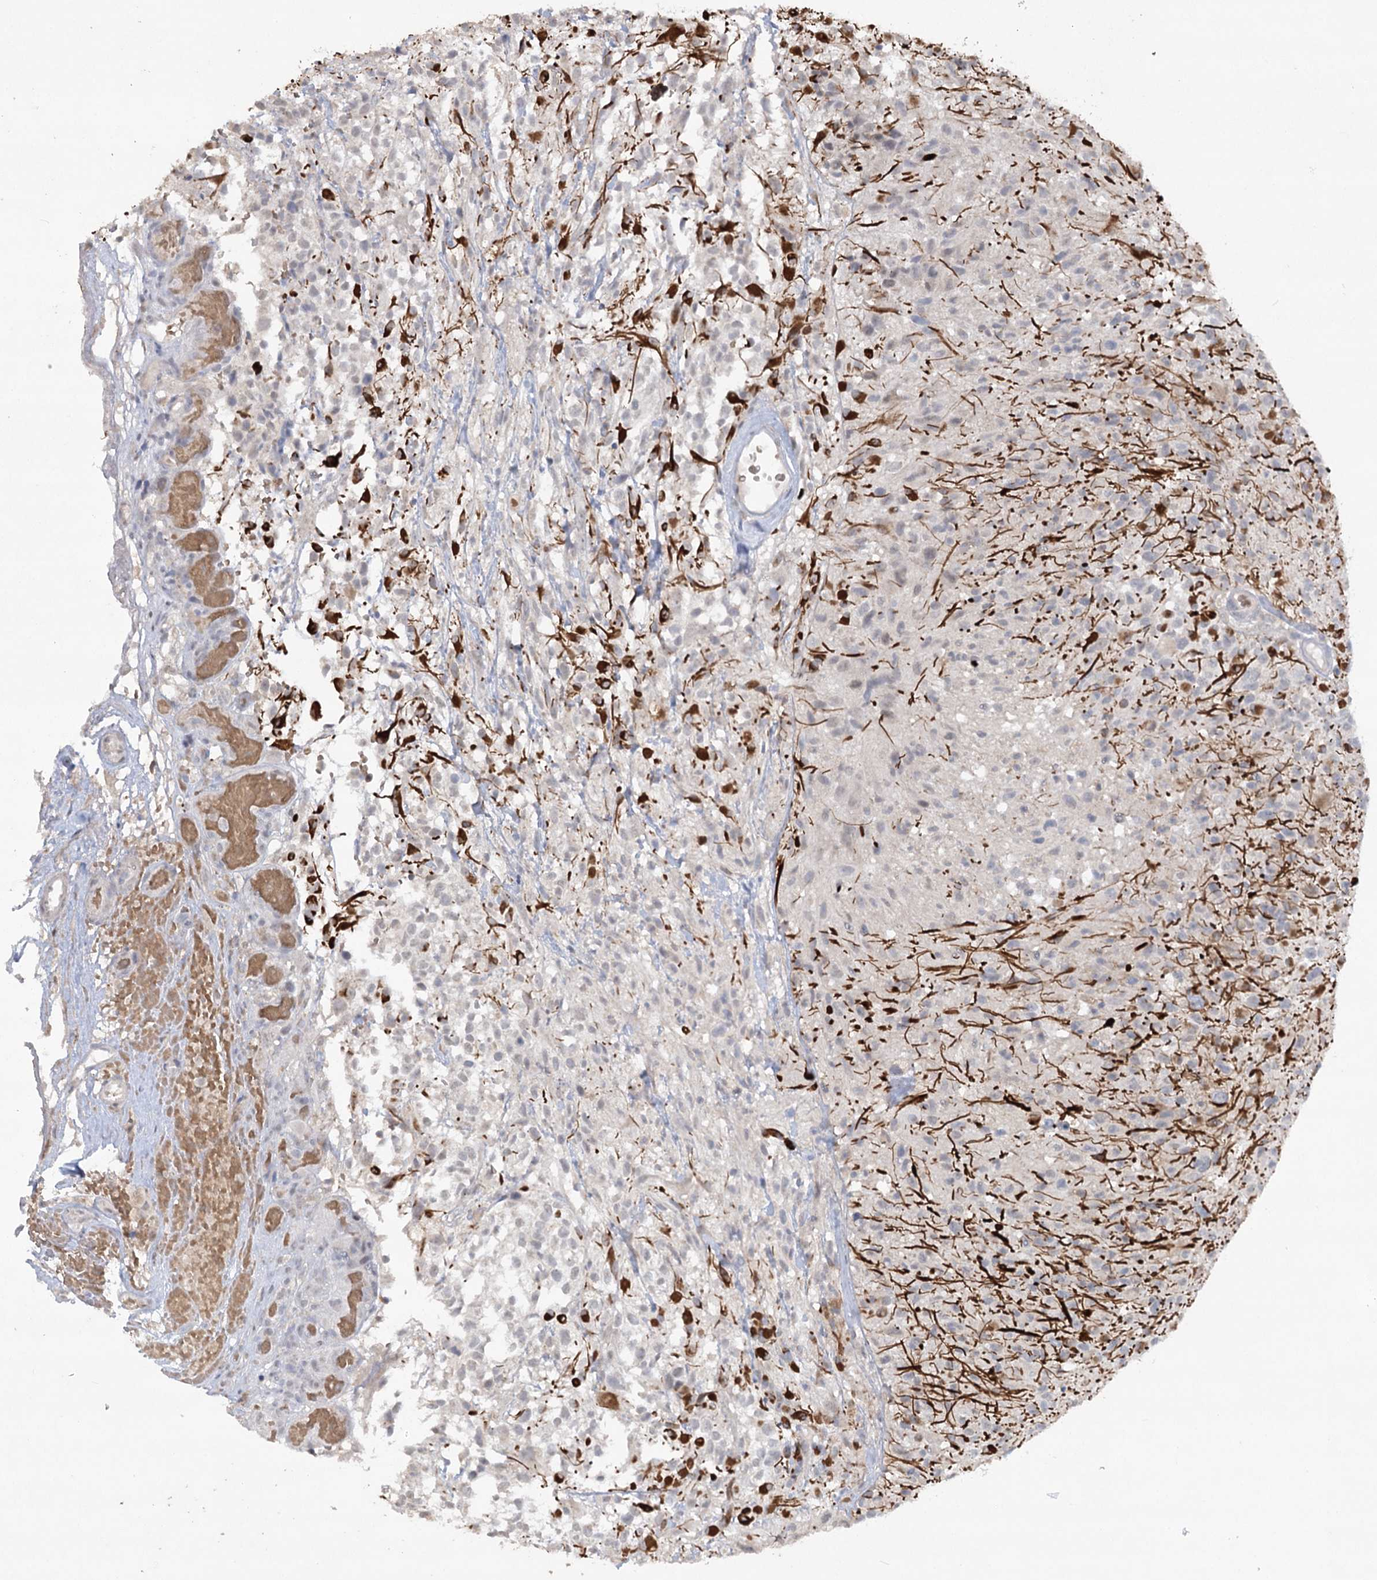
{"staining": {"intensity": "moderate", "quantity": "<25%", "location": "cytoplasmic/membranous"}, "tissue": "glioma", "cell_type": "Tumor cells", "image_type": "cancer", "snomed": [{"axis": "morphology", "description": "Glioma, malignant, High grade"}, {"axis": "morphology", "description": "Glioblastoma, NOS"}, {"axis": "topography", "description": "Brain"}], "caption": "This image shows immunohistochemistry (IHC) staining of glioma, with low moderate cytoplasmic/membranous positivity in approximately <25% of tumor cells.", "gene": "TRAF3IP1", "patient": {"sex": "male", "age": 60}}